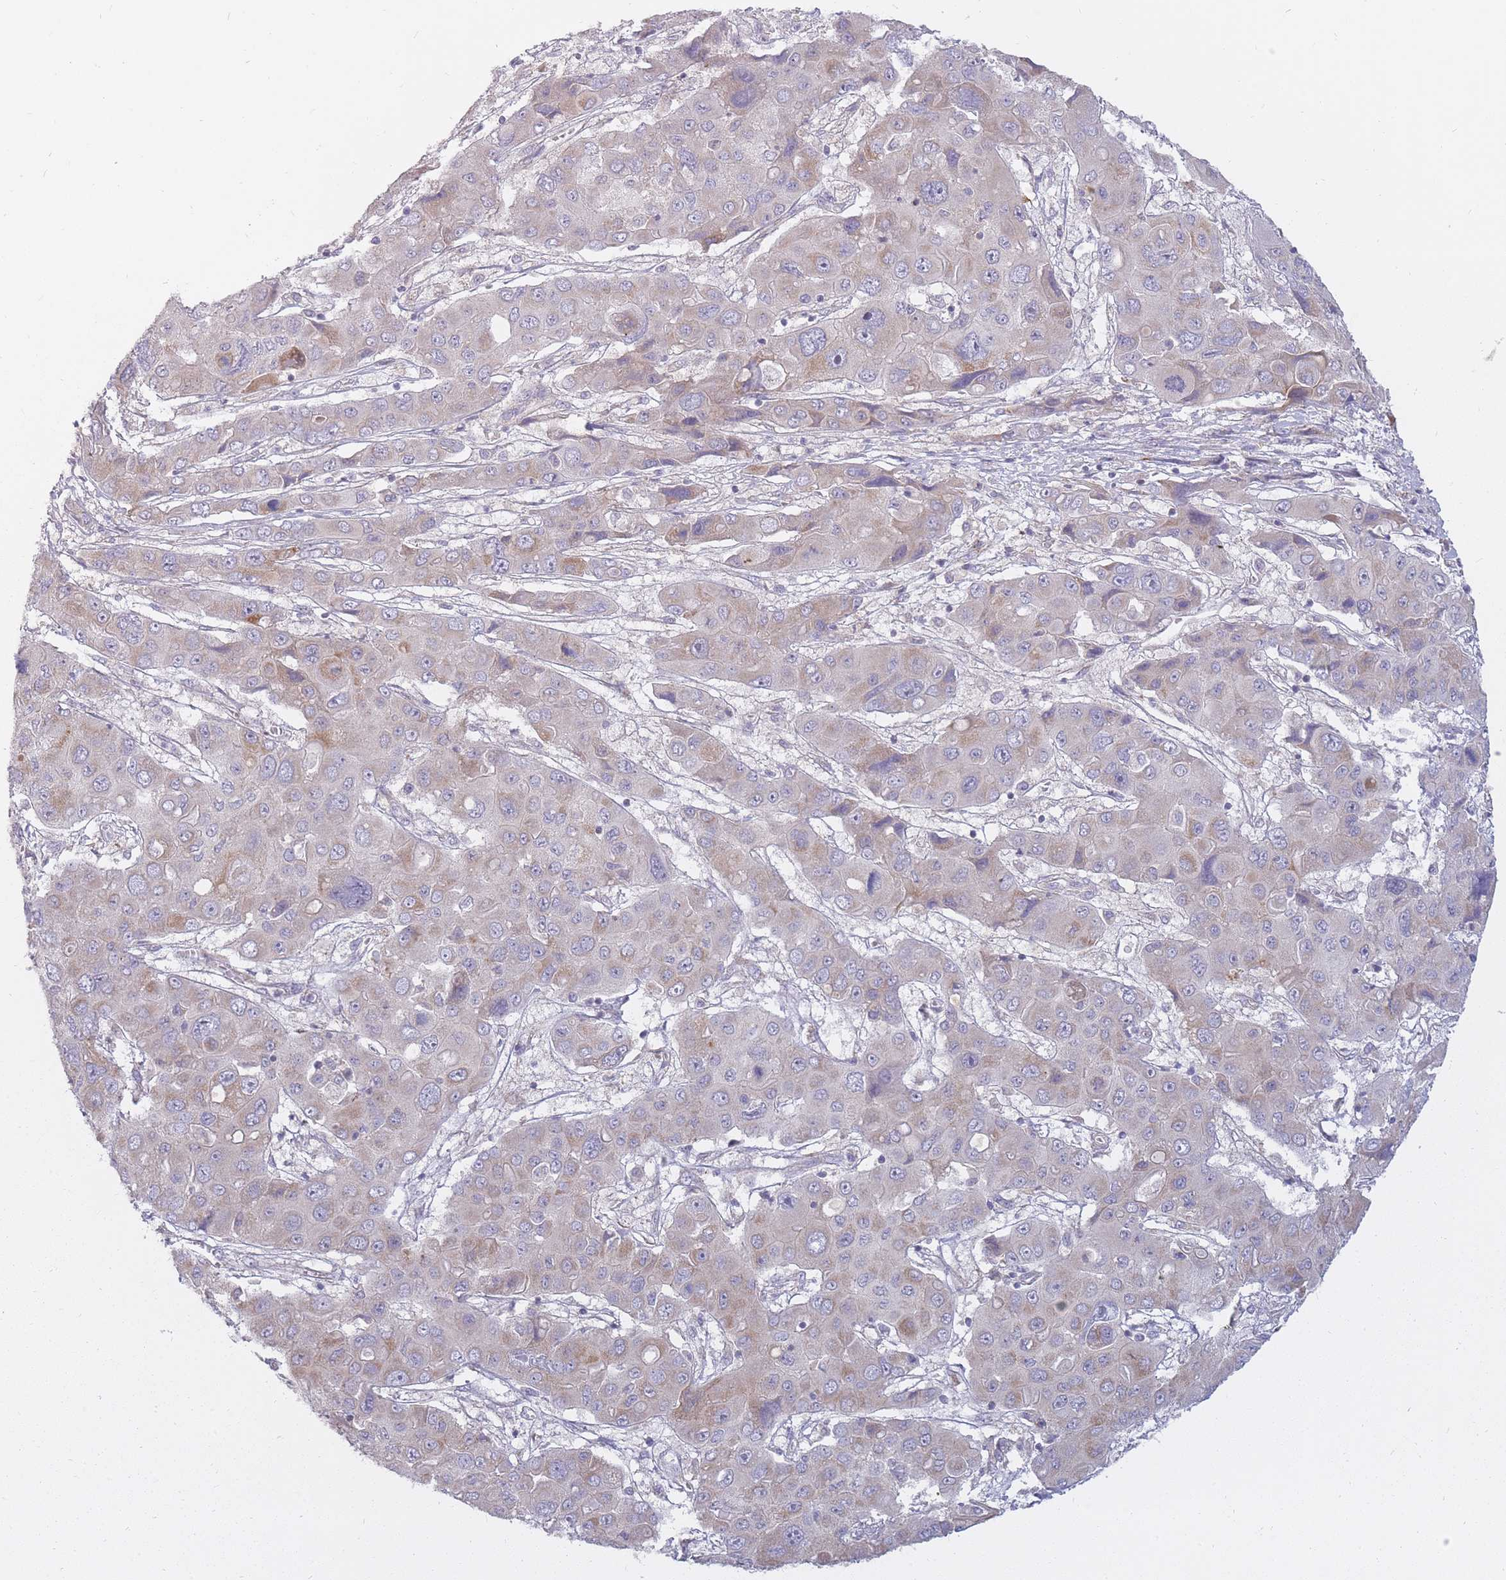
{"staining": {"intensity": "weak", "quantity": "<25%", "location": "cytoplasmic/membranous"}, "tissue": "liver cancer", "cell_type": "Tumor cells", "image_type": "cancer", "snomed": [{"axis": "morphology", "description": "Cholangiocarcinoma"}, {"axis": "topography", "description": "Liver"}], "caption": "There is no significant expression in tumor cells of liver cholangiocarcinoma.", "gene": "ALKBH4", "patient": {"sex": "male", "age": 67}}